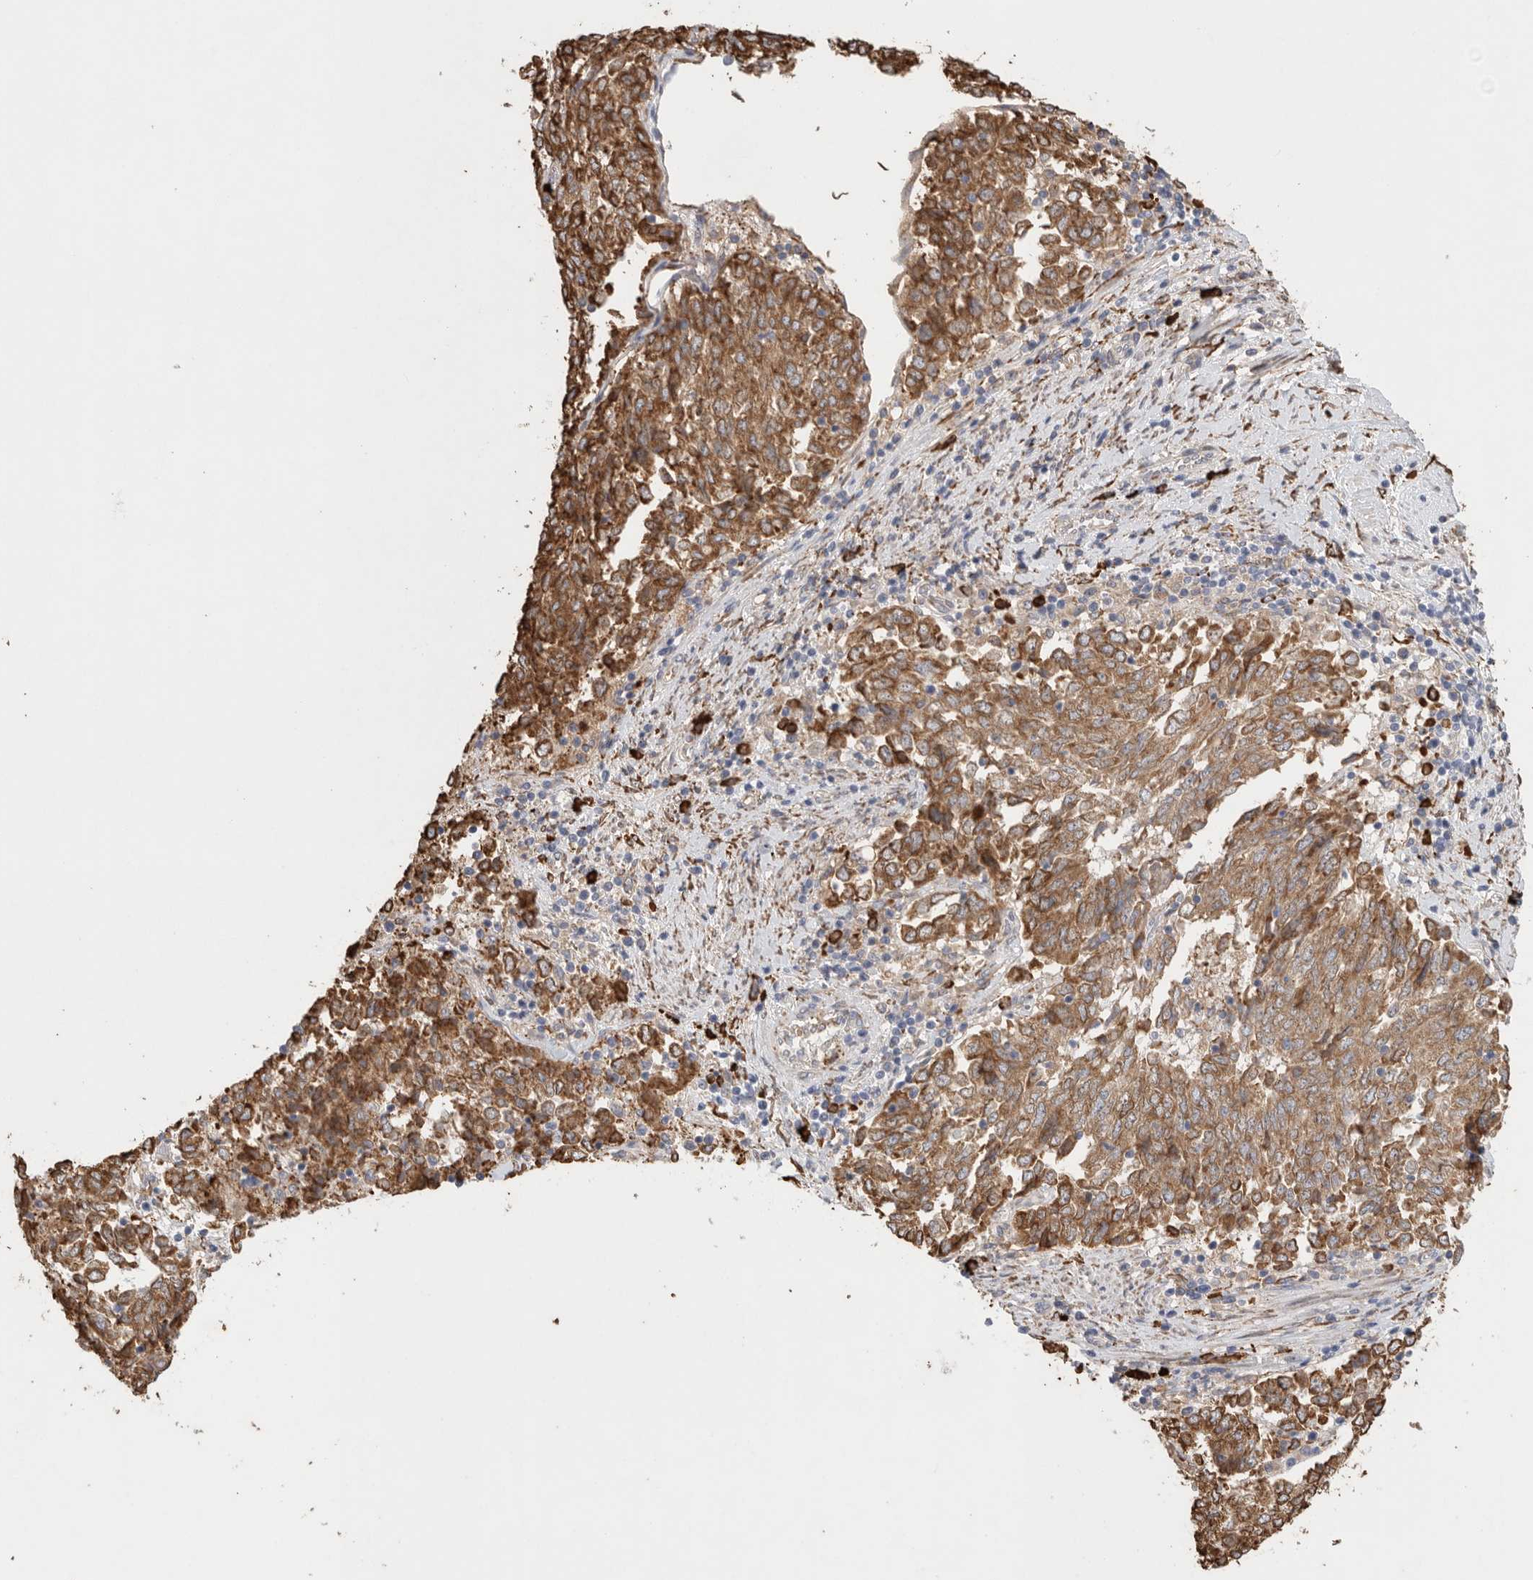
{"staining": {"intensity": "moderate", "quantity": ">75%", "location": "cytoplasmic/membranous"}, "tissue": "endometrial cancer", "cell_type": "Tumor cells", "image_type": "cancer", "snomed": [{"axis": "morphology", "description": "Adenocarcinoma, NOS"}, {"axis": "topography", "description": "Endometrium"}], "caption": "Protein staining demonstrates moderate cytoplasmic/membranous expression in about >75% of tumor cells in endometrial cancer.", "gene": "BLOC1S5", "patient": {"sex": "female", "age": 80}}